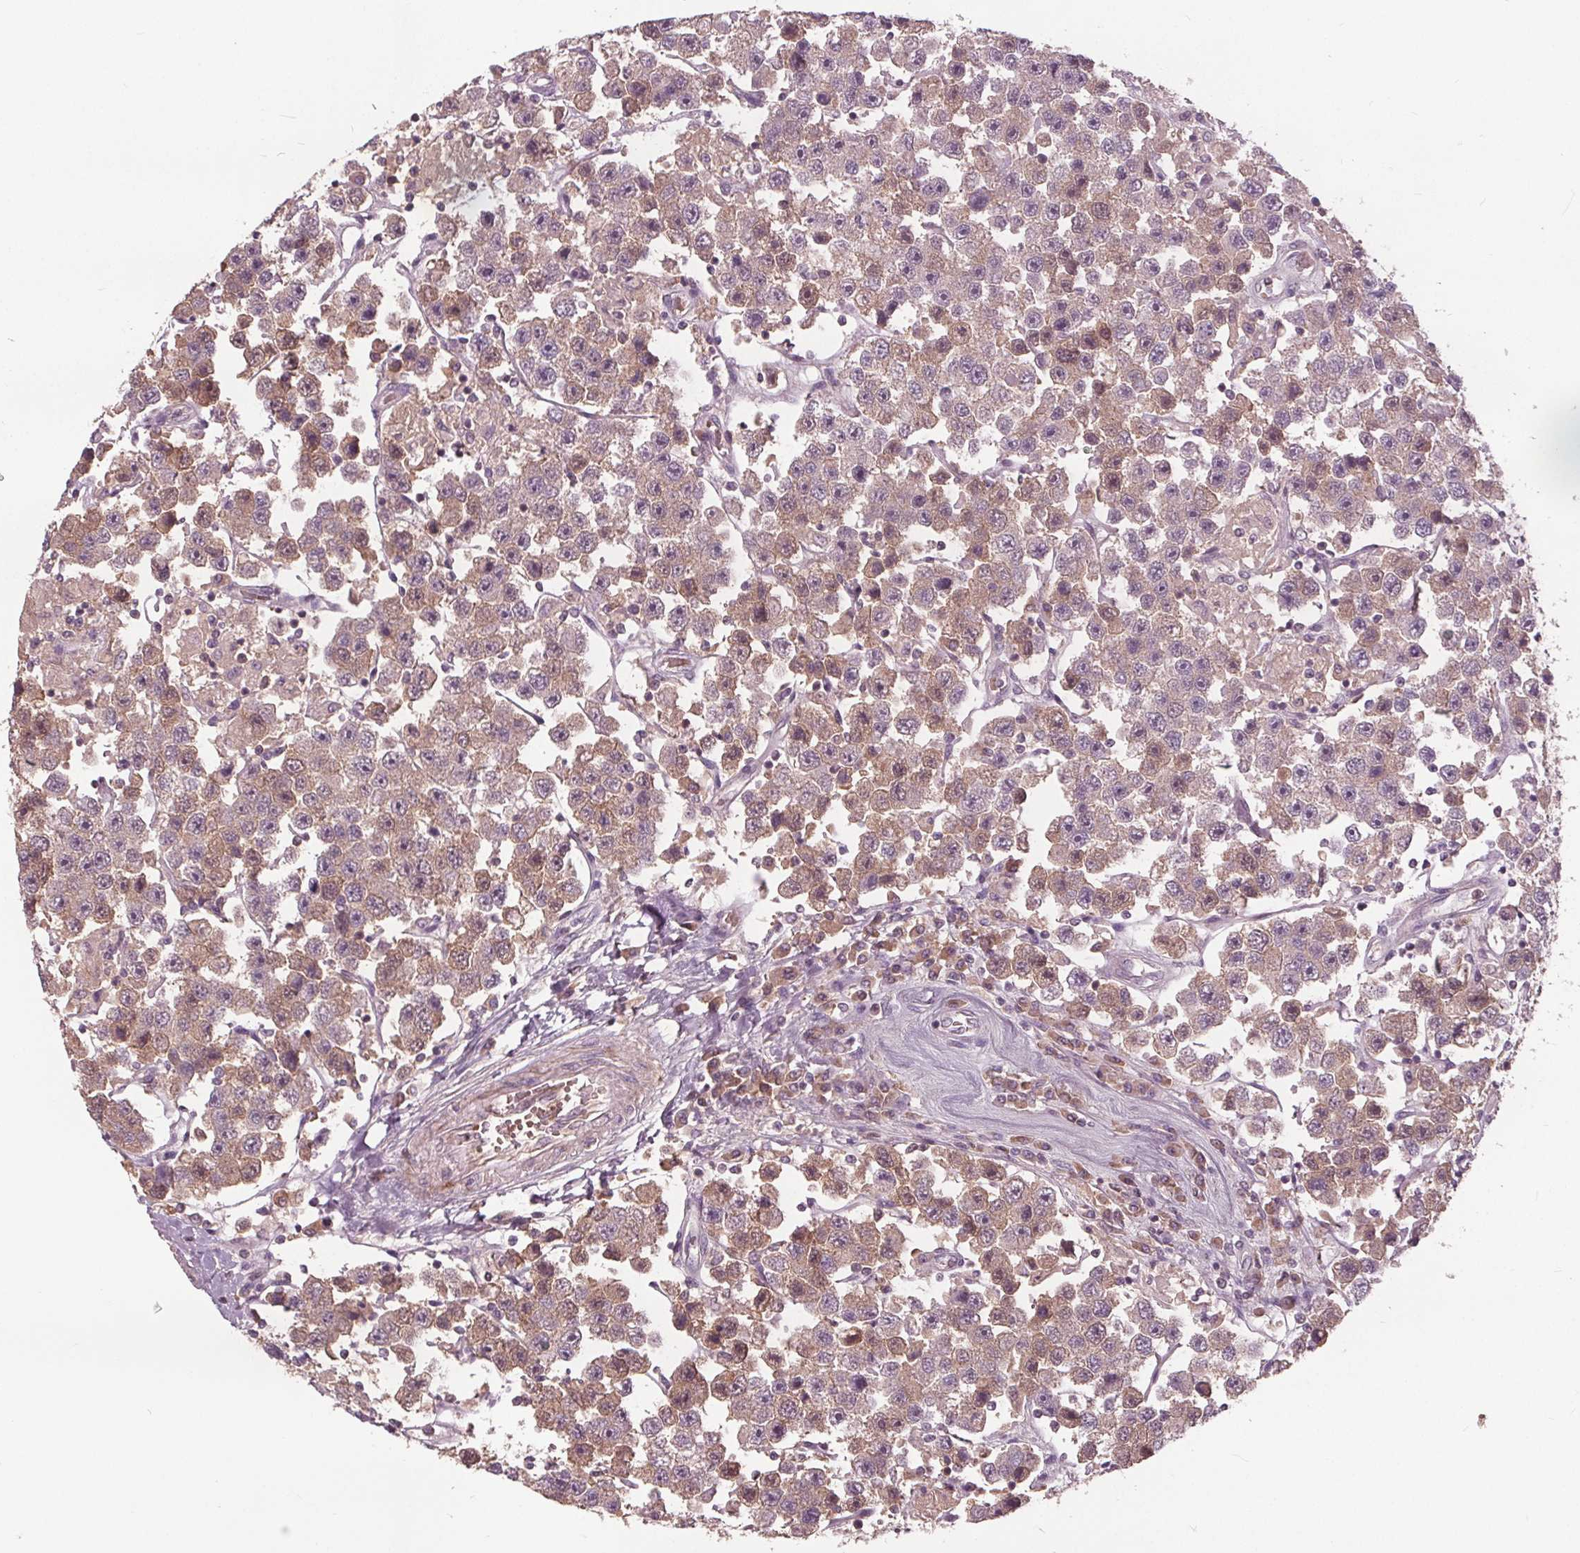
{"staining": {"intensity": "moderate", "quantity": "<25%", "location": "cytoplasmic/membranous"}, "tissue": "testis cancer", "cell_type": "Tumor cells", "image_type": "cancer", "snomed": [{"axis": "morphology", "description": "Seminoma, NOS"}, {"axis": "topography", "description": "Testis"}], "caption": "Protein analysis of testis seminoma tissue reveals moderate cytoplasmic/membranous expression in approximately <25% of tumor cells.", "gene": "PDGFD", "patient": {"sex": "male", "age": 45}}